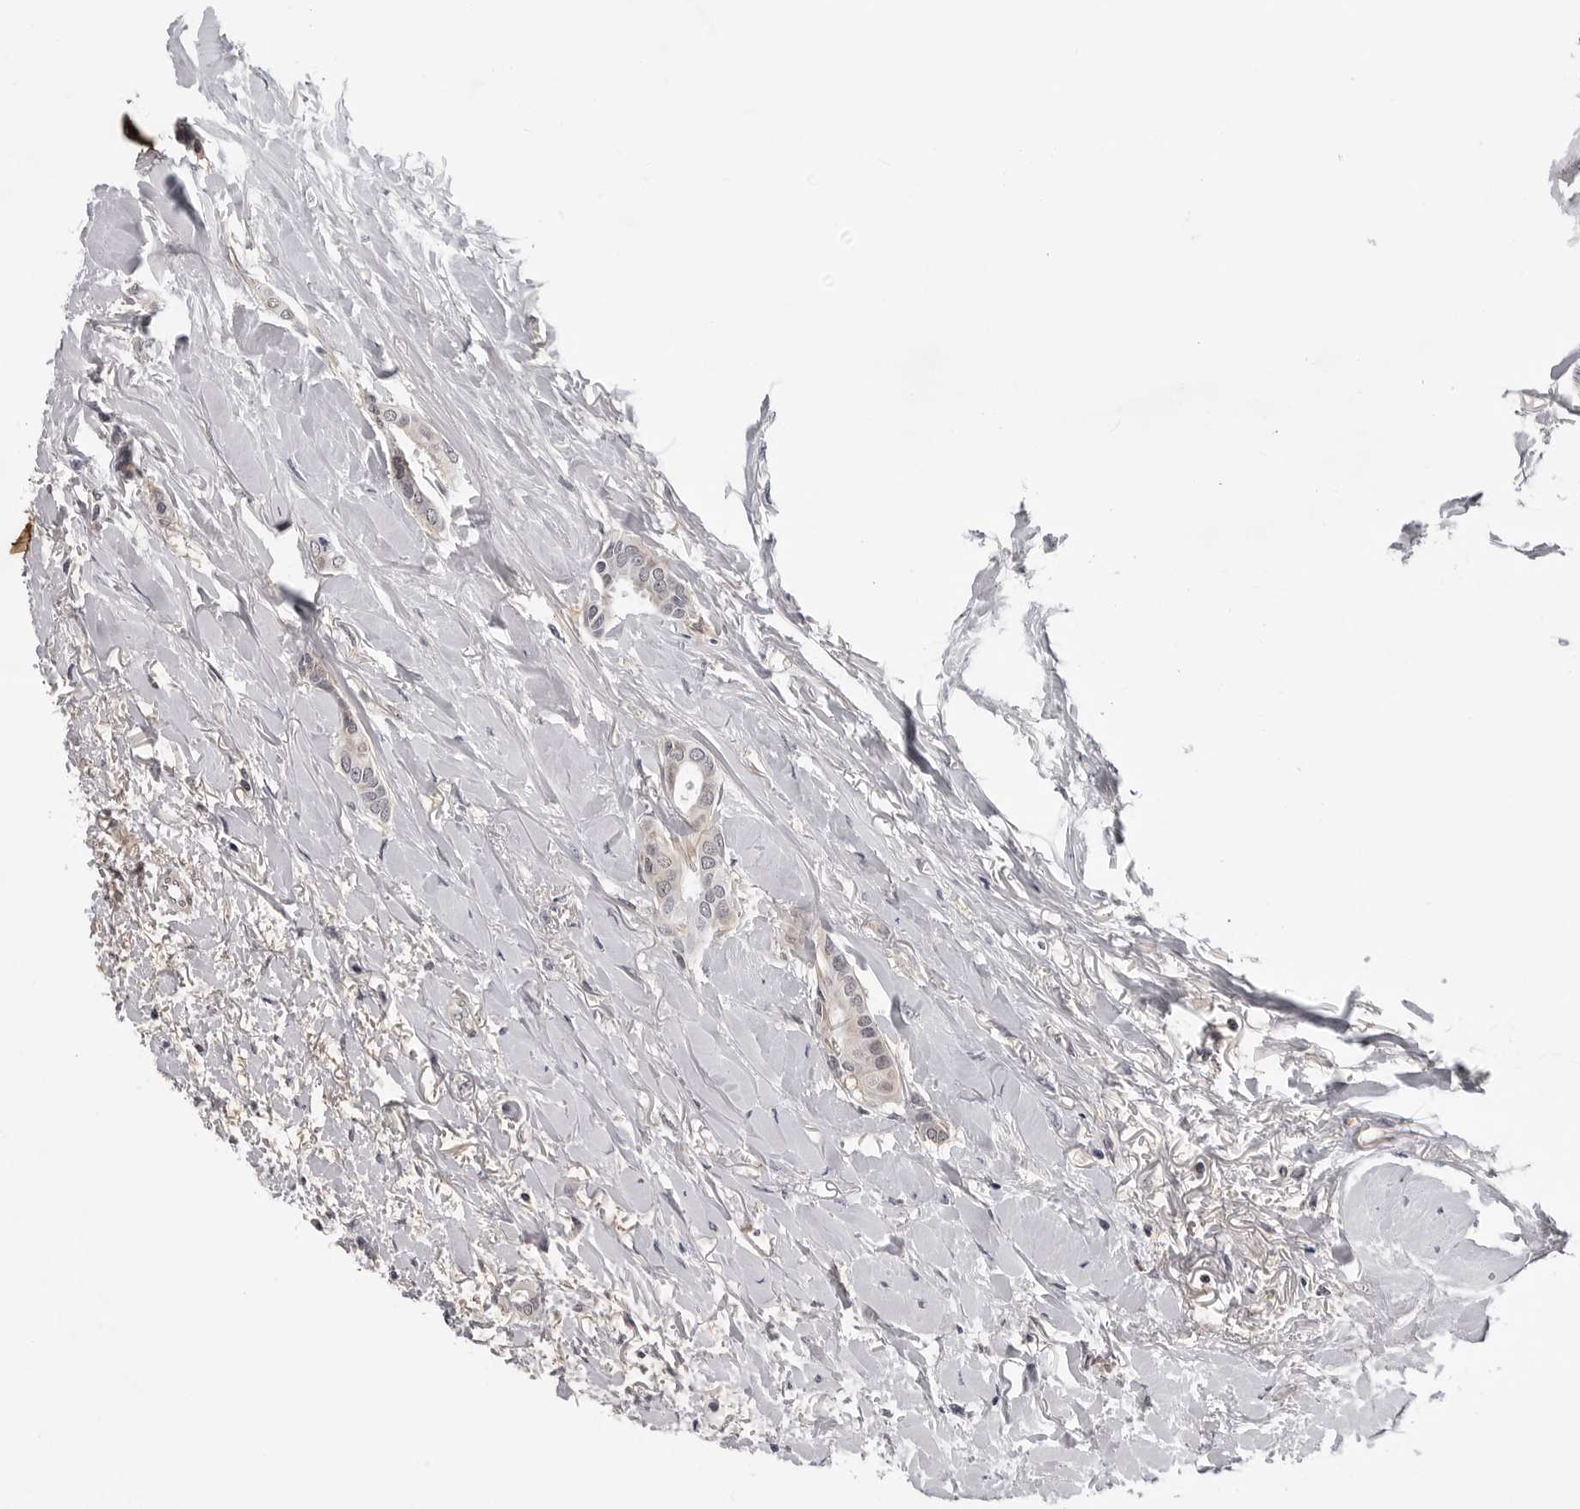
{"staining": {"intensity": "negative", "quantity": "none", "location": "none"}, "tissue": "head and neck cancer", "cell_type": "Tumor cells", "image_type": "cancer", "snomed": [{"axis": "morphology", "description": "Adenocarcinoma, NOS"}, {"axis": "topography", "description": "Salivary gland"}, {"axis": "topography", "description": "Head-Neck"}], "caption": "This histopathology image is of head and neck cancer (adenocarcinoma) stained with immunohistochemistry to label a protein in brown with the nuclei are counter-stained blue. There is no positivity in tumor cells.", "gene": "KIAA1614", "patient": {"sex": "female", "age": 59}}